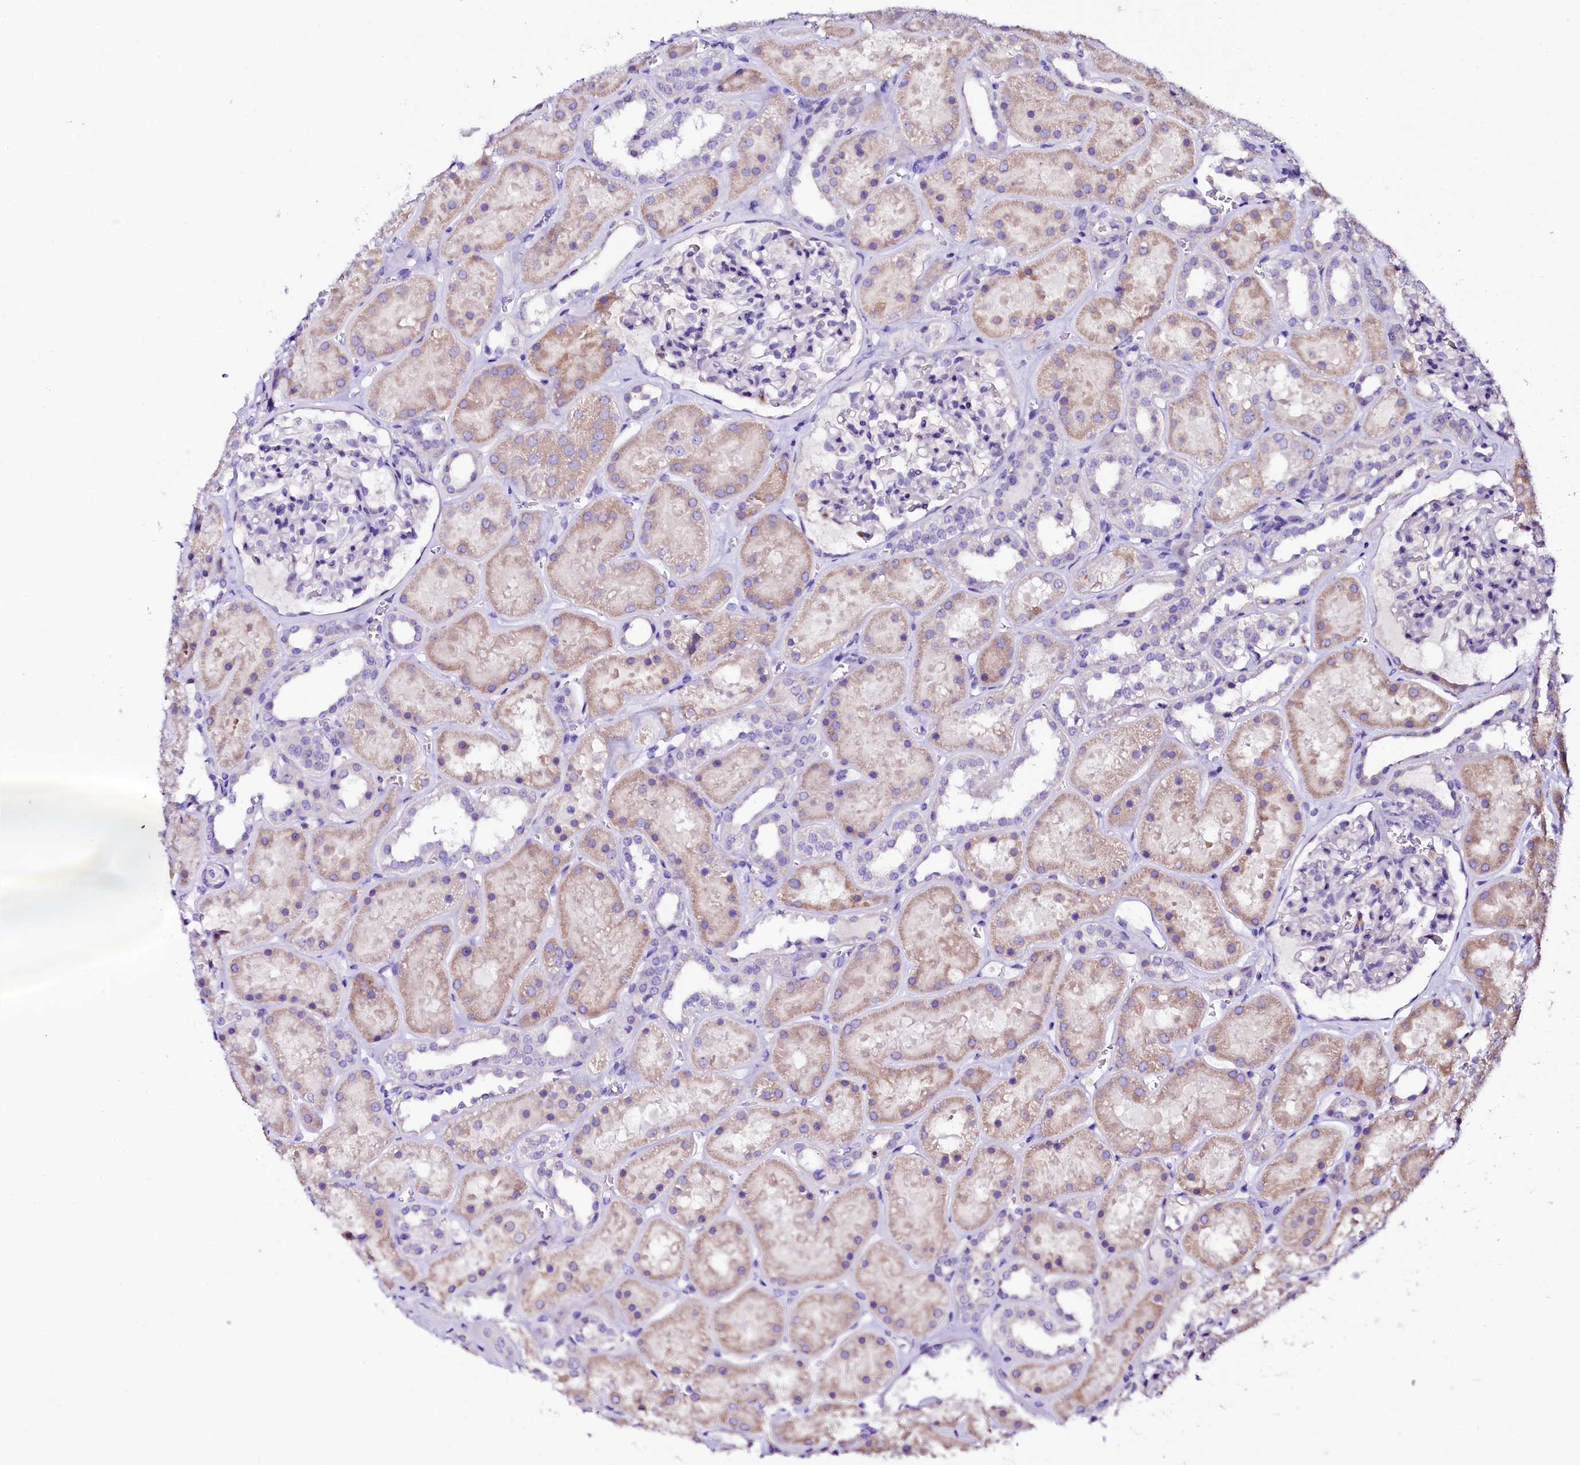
{"staining": {"intensity": "negative", "quantity": "none", "location": "none"}, "tissue": "kidney", "cell_type": "Cells in glomeruli", "image_type": "normal", "snomed": [{"axis": "morphology", "description": "Normal tissue, NOS"}, {"axis": "topography", "description": "Kidney"}], "caption": "Cells in glomeruli are negative for protein expression in unremarkable human kidney. (DAB (3,3'-diaminobenzidine) immunohistochemistry with hematoxylin counter stain).", "gene": "NAA16", "patient": {"sex": "female", "age": 41}}